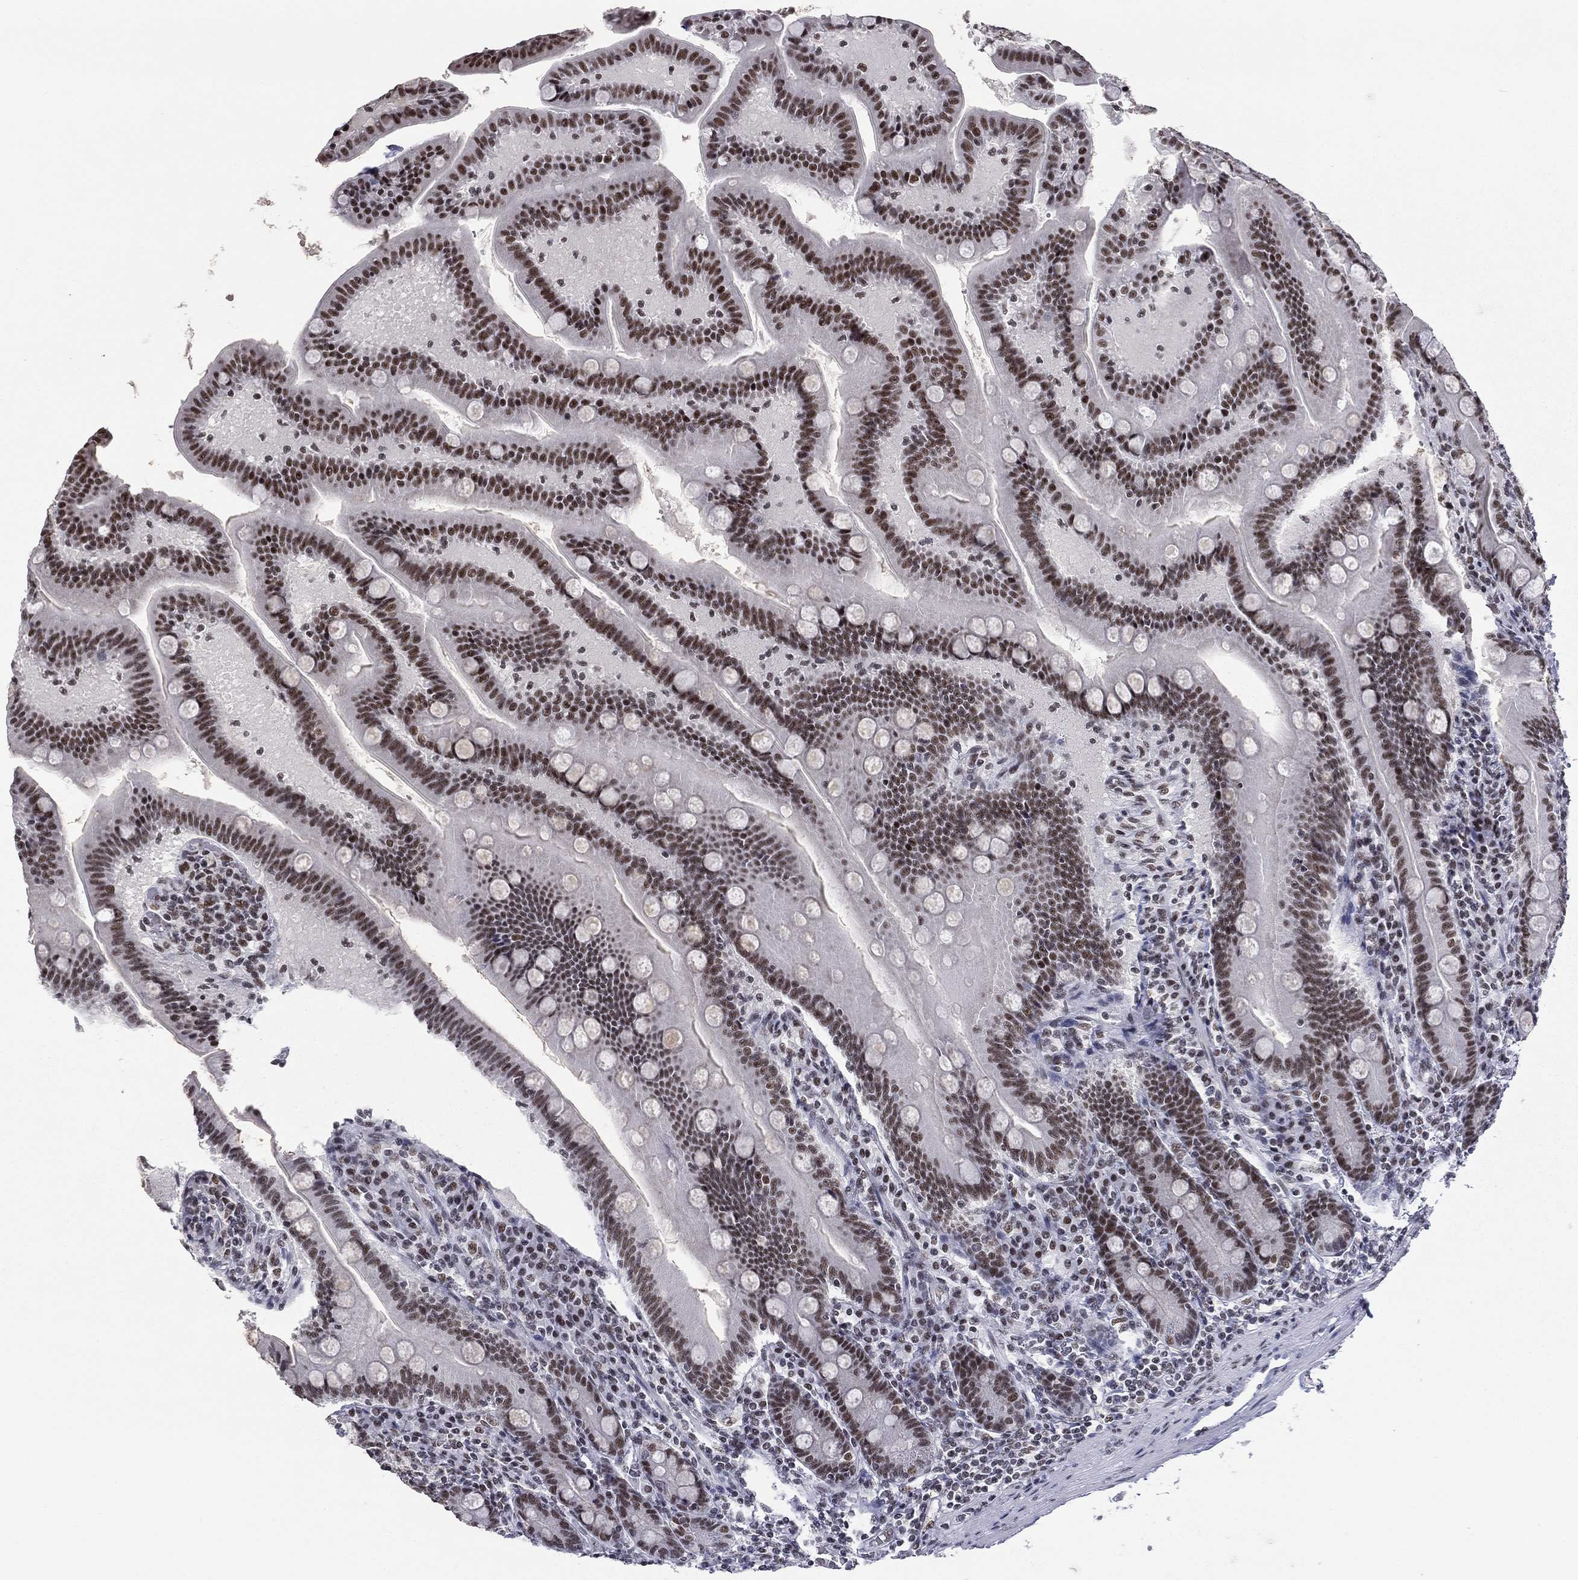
{"staining": {"intensity": "strong", "quantity": ">75%", "location": "nuclear"}, "tissue": "small intestine", "cell_type": "Glandular cells", "image_type": "normal", "snomed": [{"axis": "morphology", "description": "Normal tissue, NOS"}, {"axis": "topography", "description": "Small intestine"}], "caption": "DAB (3,3'-diaminobenzidine) immunohistochemical staining of benign human small intestine exhibits strong nuclear protein positivity in approximately >75% of glandular cells.", "gene": "ETV5", "patient": {"sex": "male", "age": 66}}